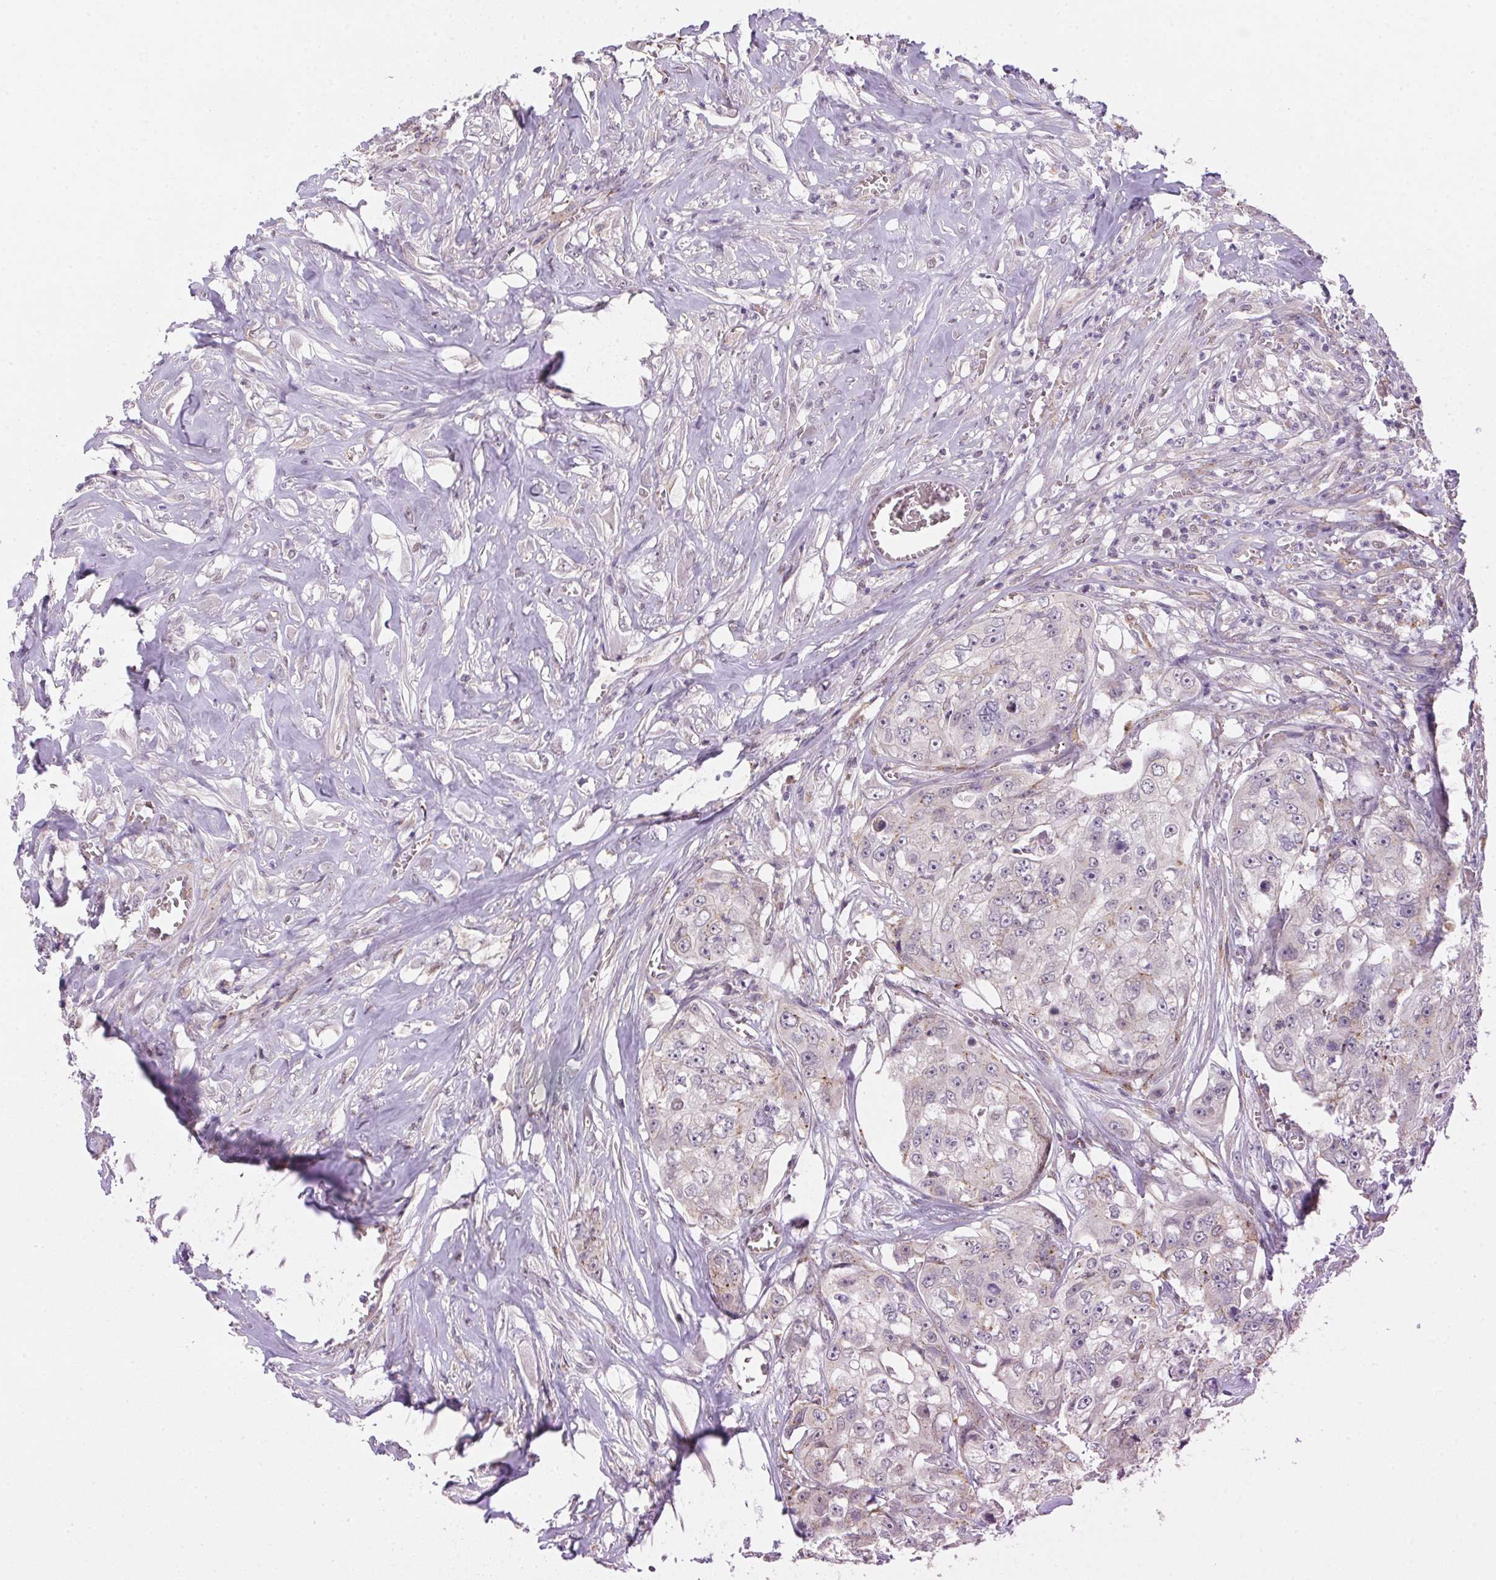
{"staining": {"intensity": "negative", "quantity": "none", "location": "none"}, "tissue": "colorectal cancer", "cell_type": "Tumor cells", "image_type": "cancer", "snomed": [{"axis": "morphology", "description": "Adenocarcinoma, NOS"}, {"axis": "topography", "description": "Rectum"}], "caption": "There is no significant staining in tumor cells of adenocarcinoma (colorectal).", "gene": "METTL13", "patient": {"sex": "female", "age": 62}}